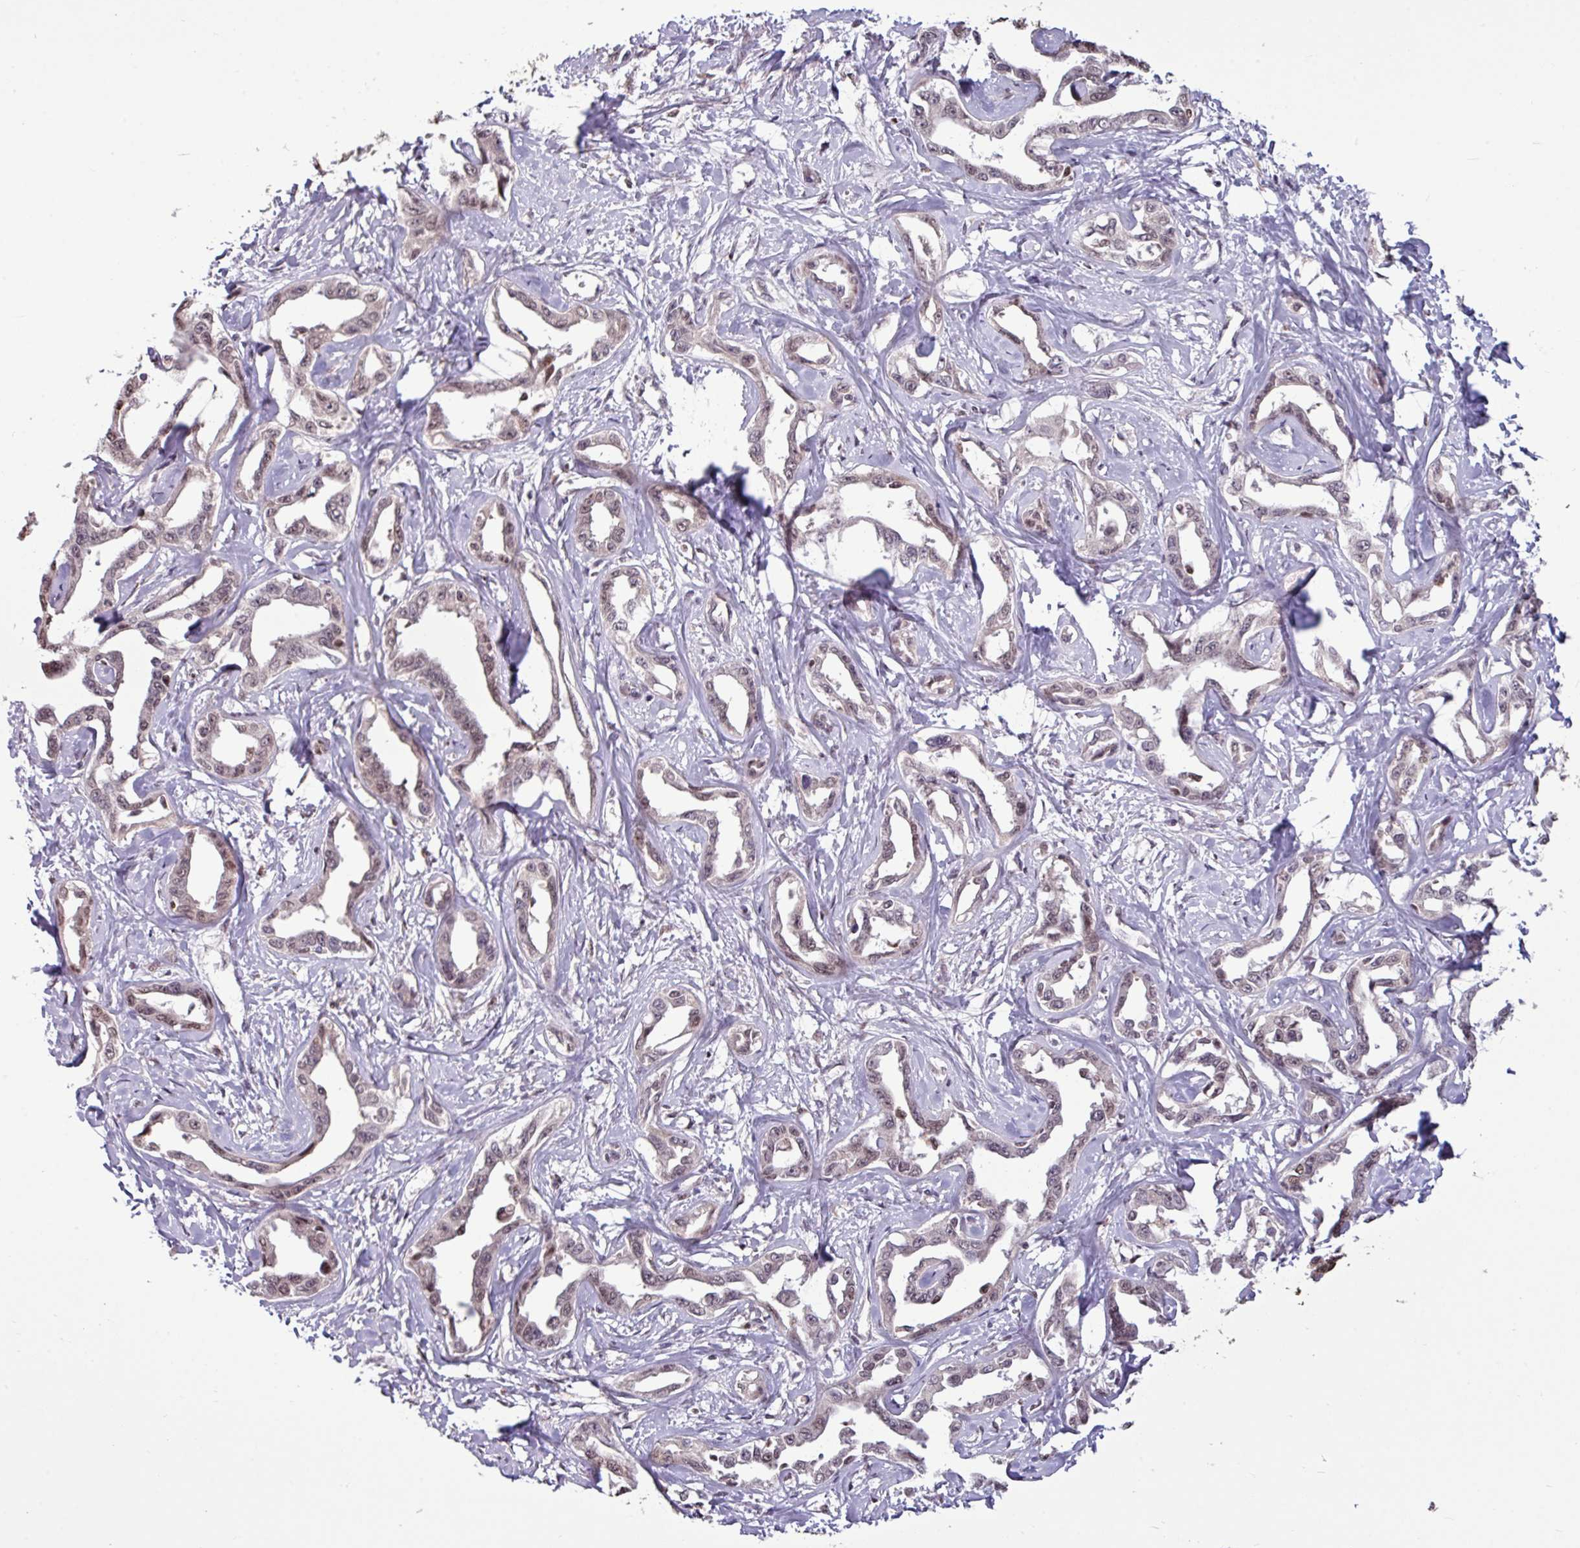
{"staining": {"intensity": "weak", "quantity": "25%-75%", "location": "nuclear"}, "tissue": "liver cancer", "cell_type": "Tumor cells", "image_type": "cancer", "snomed": [{"axis": "morphology", "description": "Cholangiocarcinoma"}, {"axis": "topography", "description": "Liver"}], "caption": "There is low levels of weak nuclear staining in tumor cells of cholangiocarcinoma (liver), as demonstrated by immunohistochemical staining (brown color).", "gene": "SKIC2", "patient": {"sex": "male", "age": 59}}